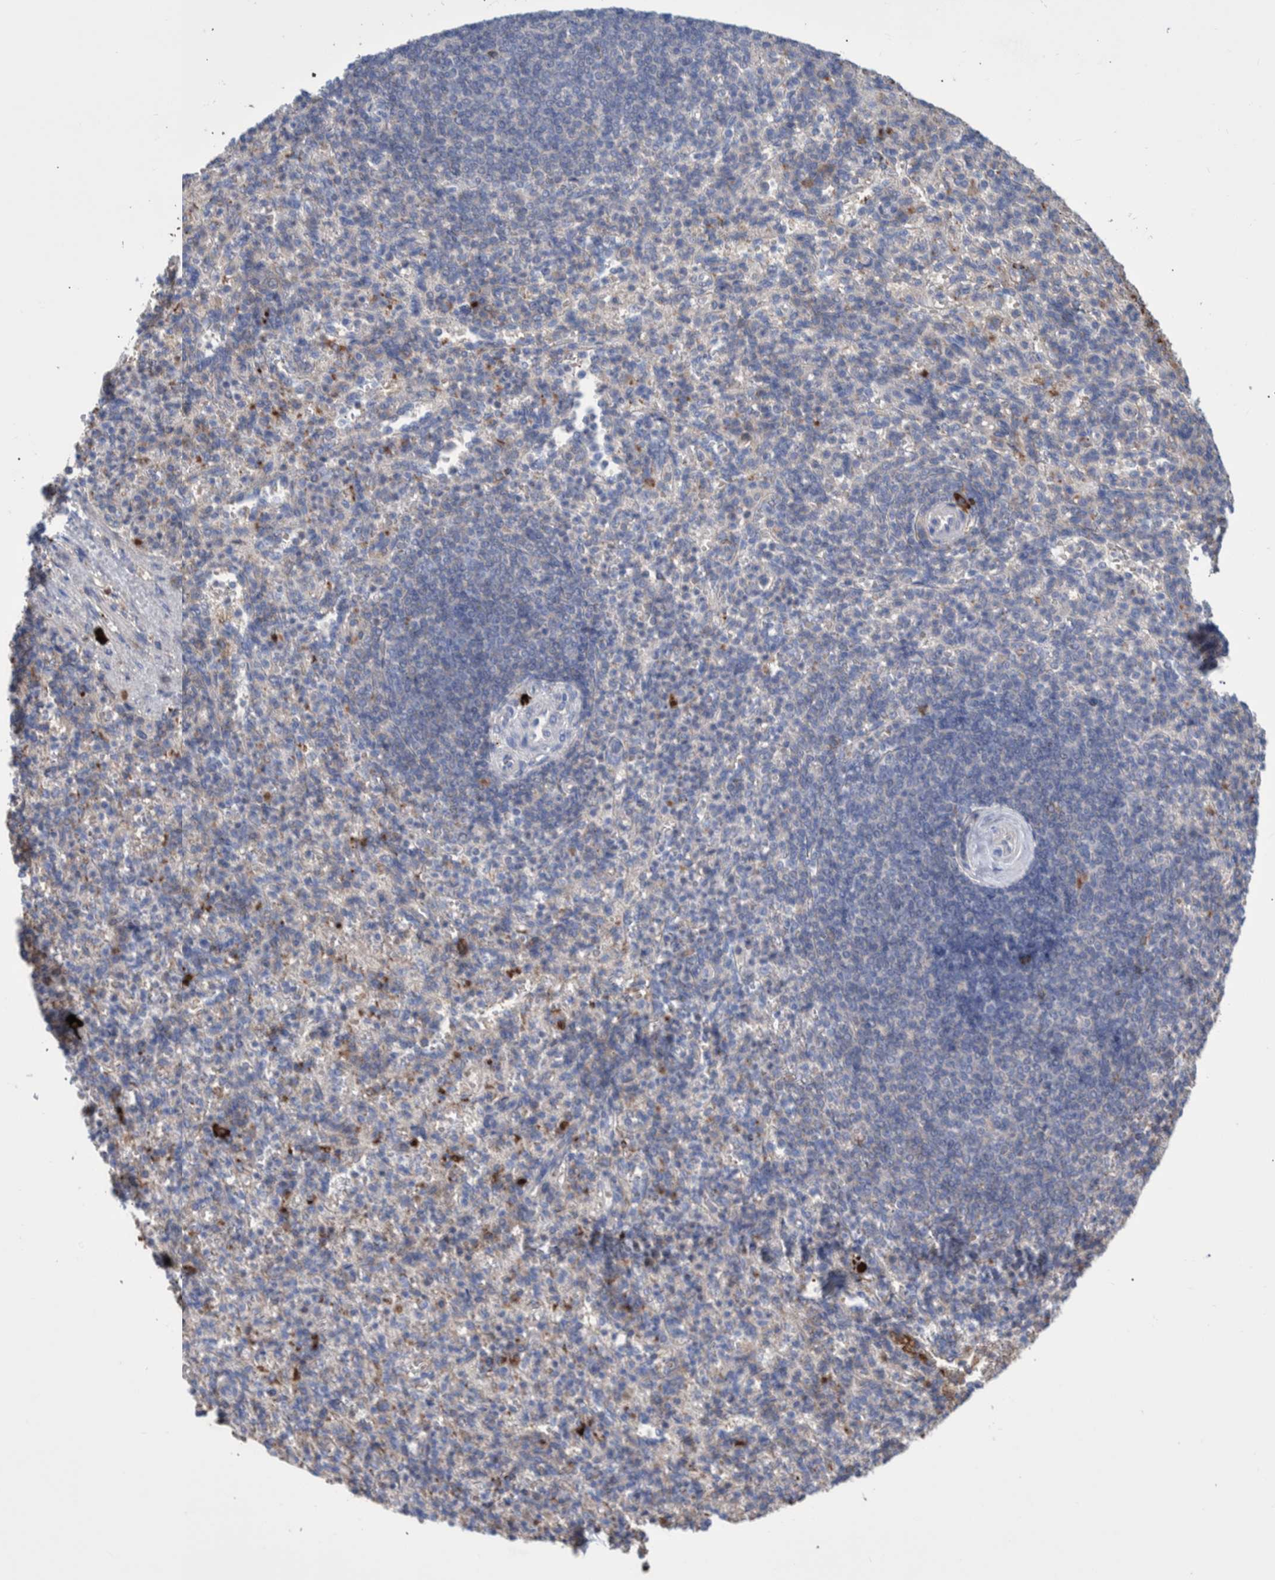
{"staining": {"intensity": "negative", "quantity": "none", "location": "none"}, "tissue": "spleen", "cell_type": "Cells in red pulp", "image_type": "normal", "snomed": [{"axis": "morphology", "description": "Normal tissue, NOS"}, {"axis": "topography", "description": "Spleen"}], "caption": "Spleen stained for a protein using immunohistochemistry displays no staining cells in red pulp.", "gene": "DLL4", "patient": {"sex": "female", "age": 74}}